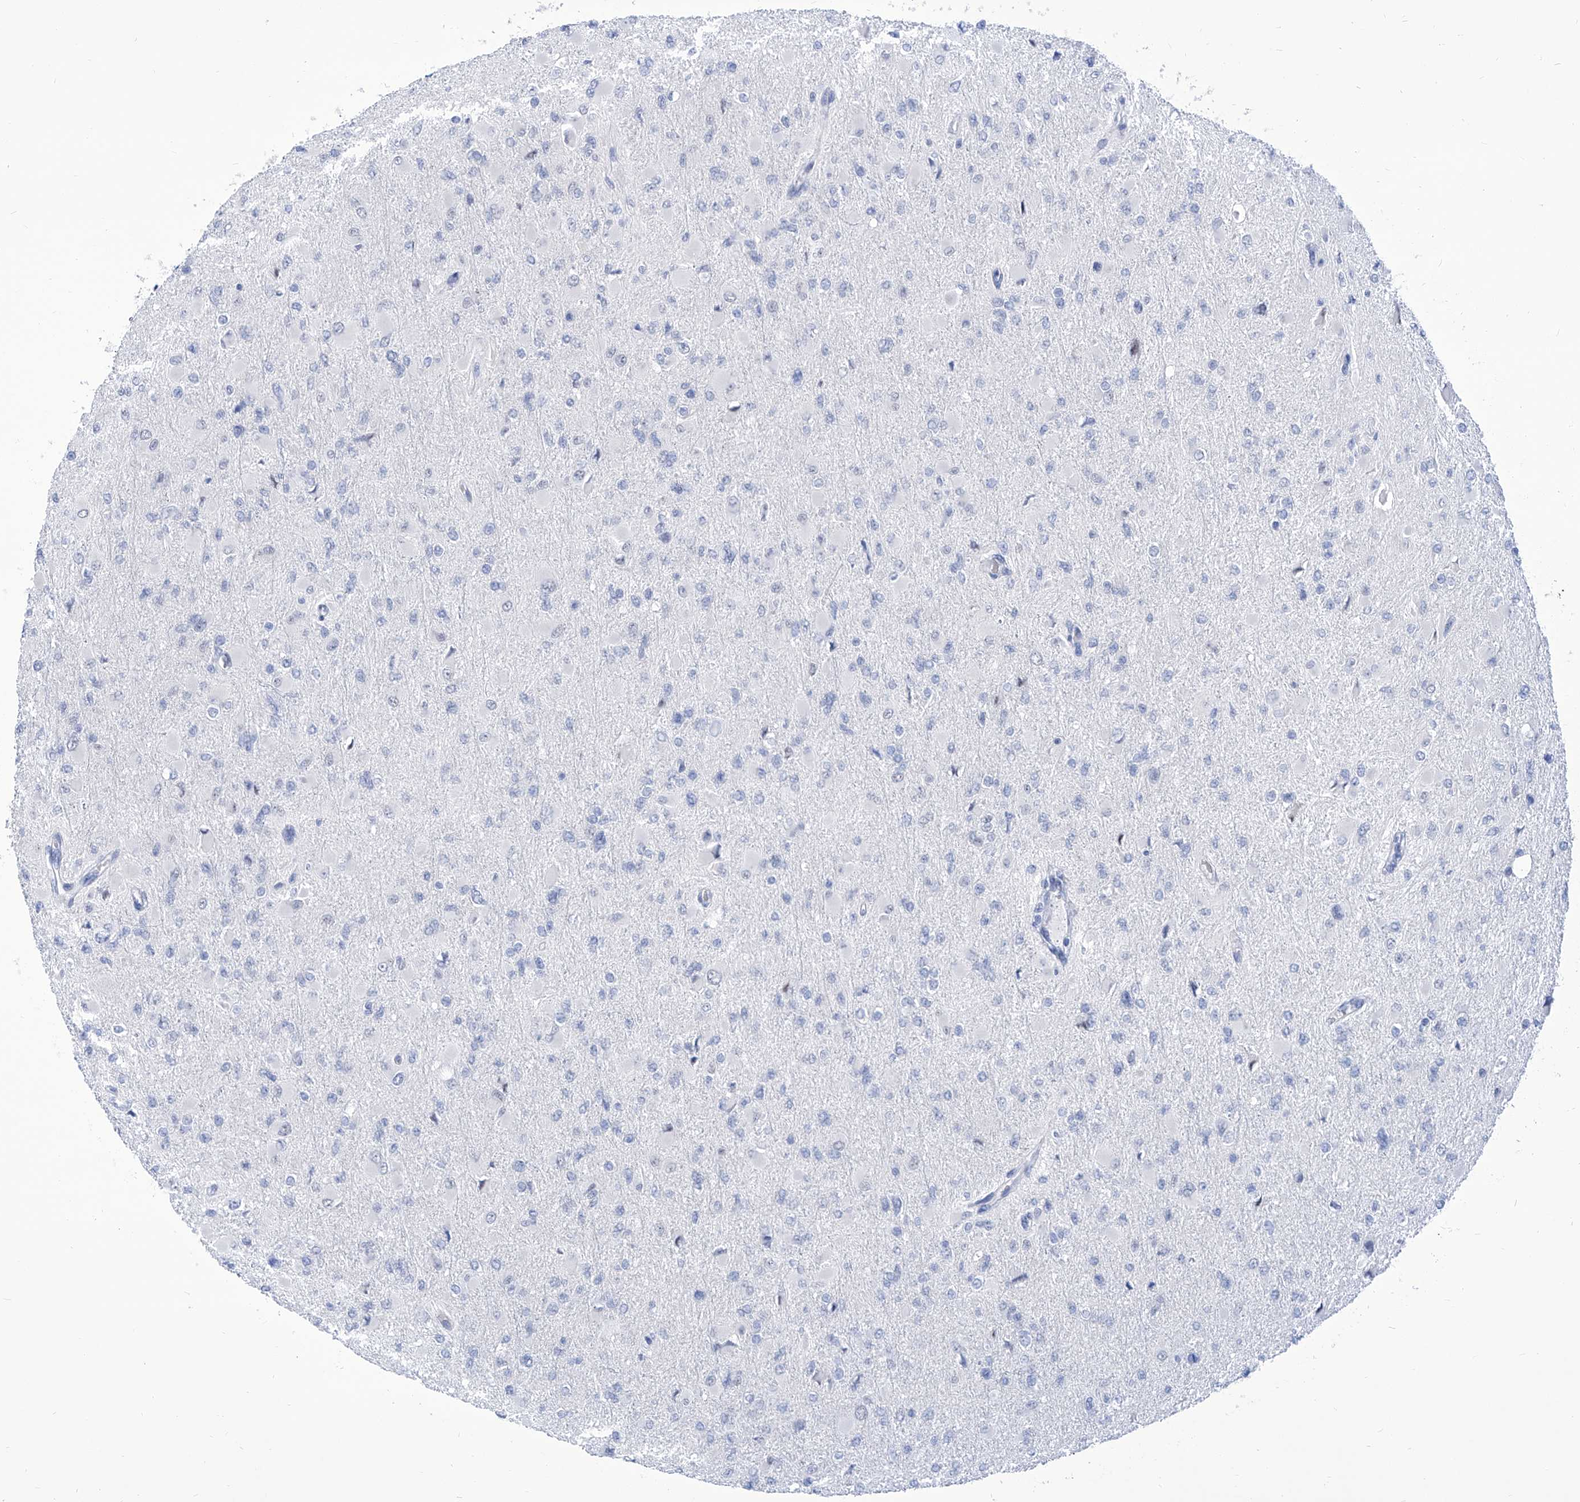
{"staining": {"intensity": "negative", "quantity": "none", "location": "none"}, "tissue": "glioma", "cell_type": "Tumor cells", "image_type": "cancer", "snomed": [{"axis": "morphology", "description": "Glioma, malignant, High grade"}, {"axis": "topography", "description": "Cerebral cortex"}], "caption": "A histopathology image of glioma stained for a protein displays no brown staining in tumor cells.", "gene": "SART1", "patient": {"sex": "female", "age": 36}}